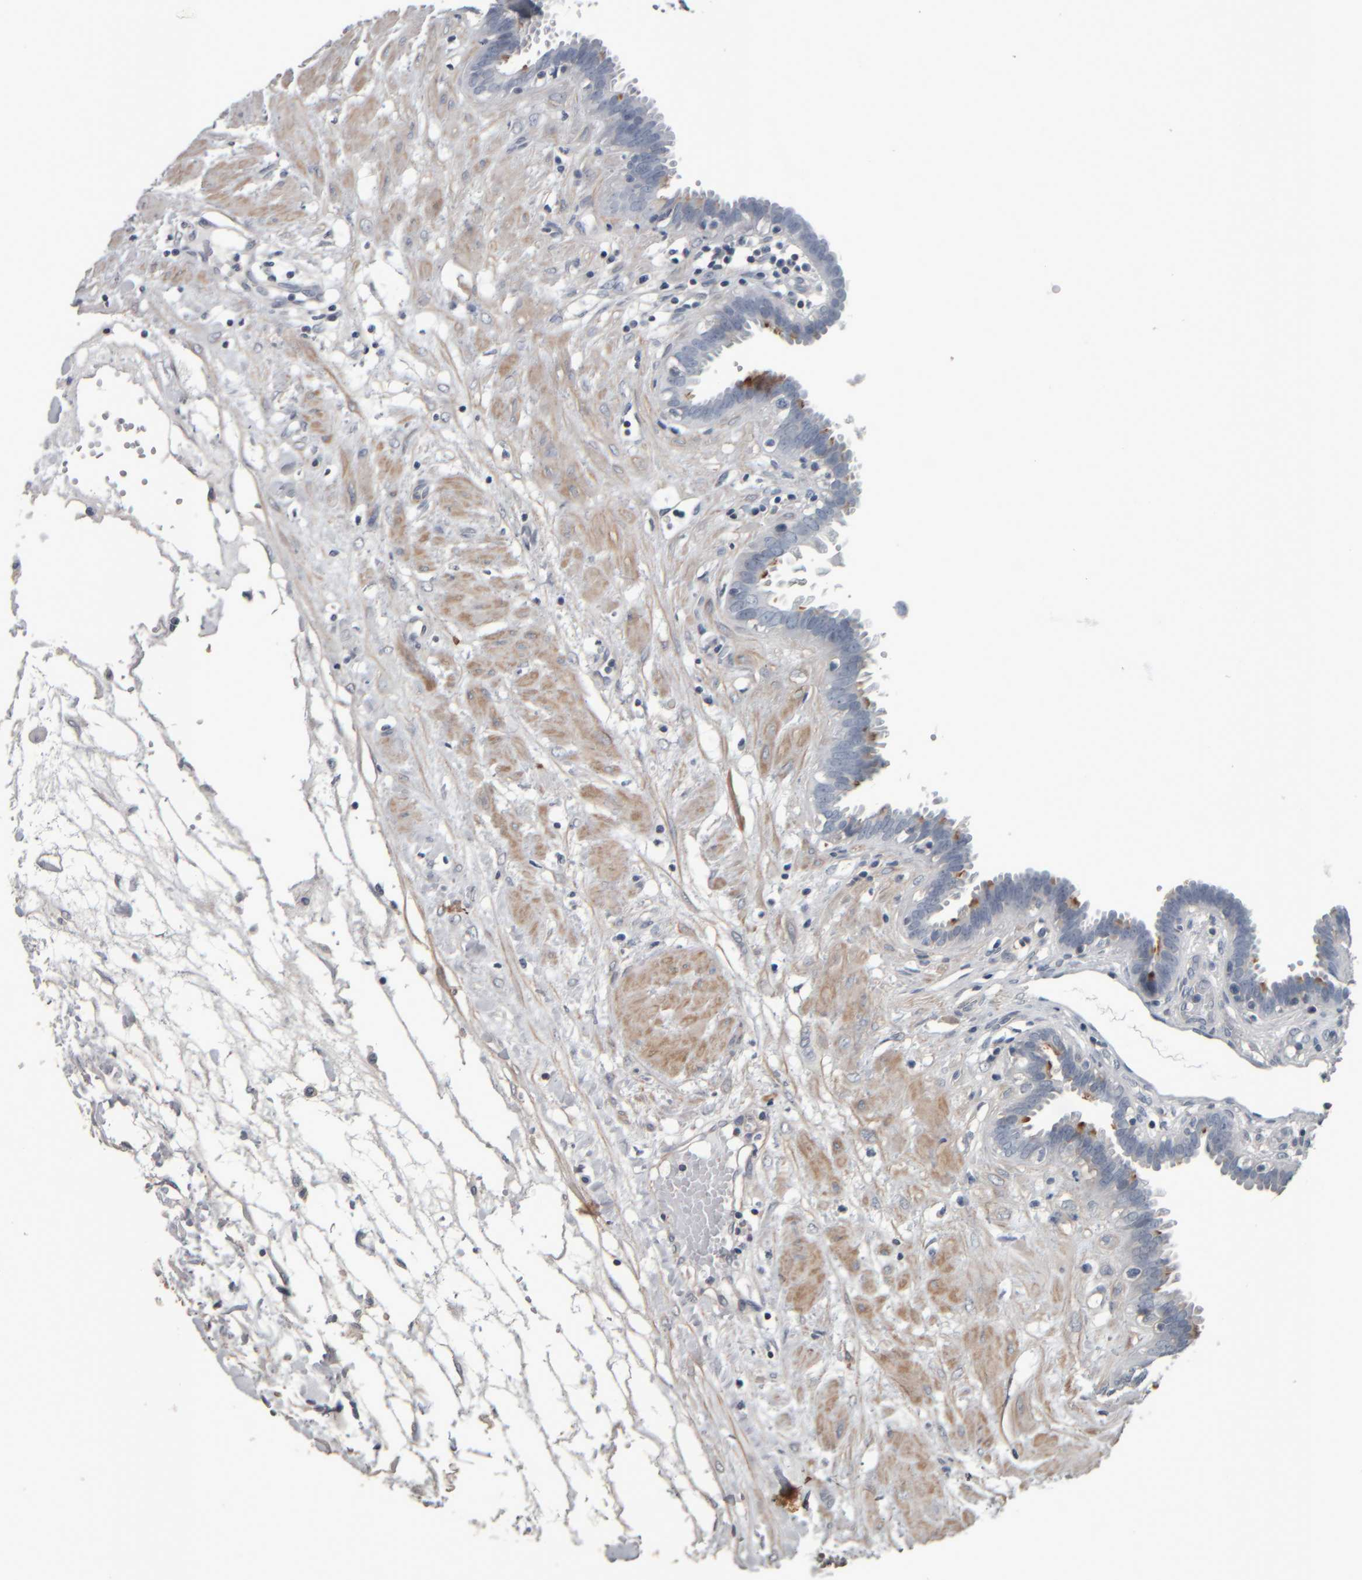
{"staining": {"intensity": "strong", "quantity": "<25%", "location": "cytoplasmic/membranous"}, "tissue": "fallopian tube", "cell_type": "Glandular cells", "image_type": "normal", "snomed": [{"axis": "morphology", "description": "Normal tissue, NOS"}, {"axis": "topography", "description": "Fallopian tube"}, {"axis": "topography", "description": "Placenta"}], "caption": "Strong cytoplasmic/membranous staining for a protein is seen in approximately <25% of glandular cells of unremarkable fallopian tube using immunohistochemistry (IHC).", "gene": "CAVIN4", "patient": {"sex": "female", "age": 32}}